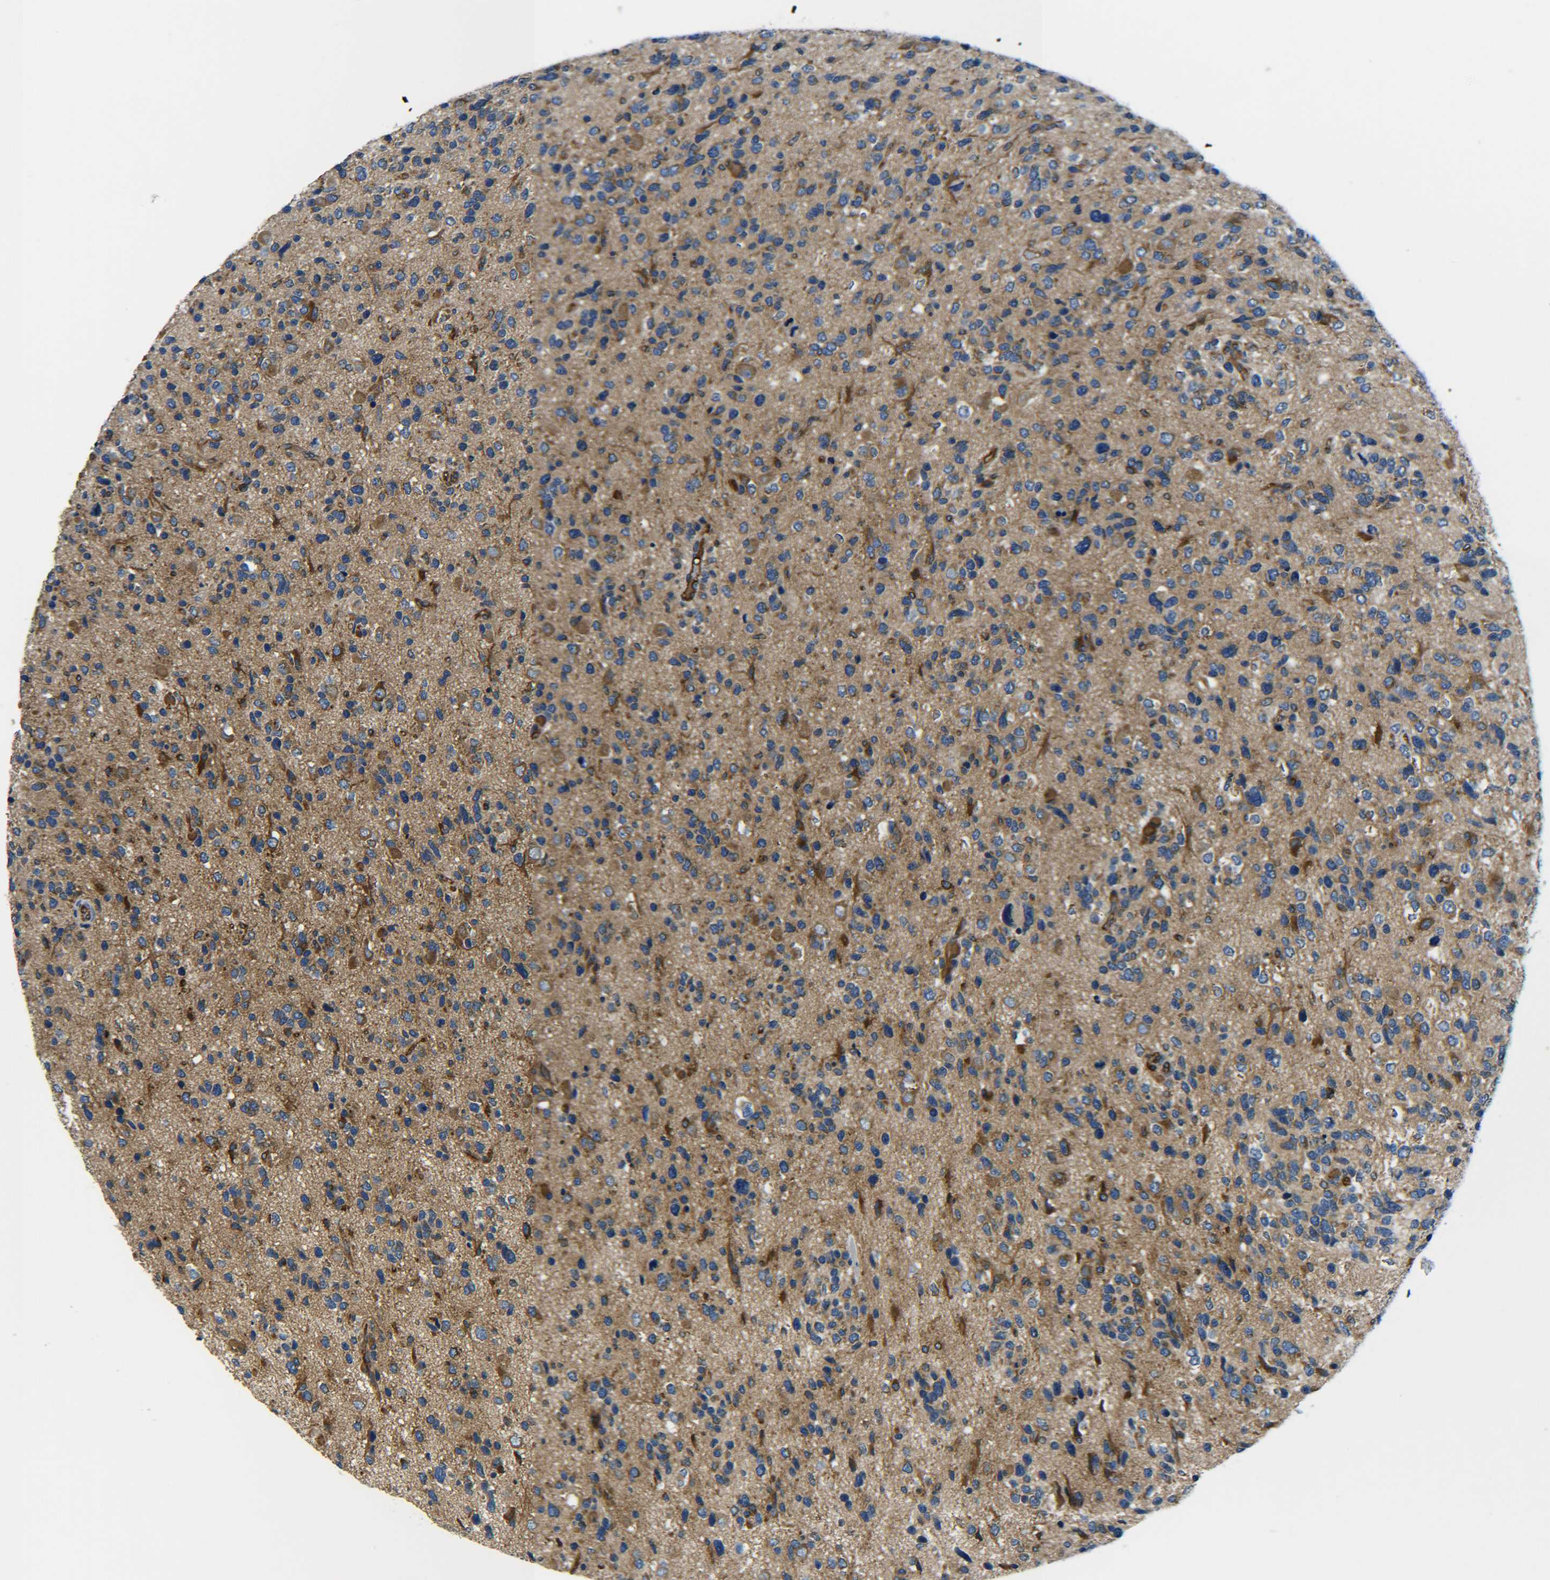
{"staining": {"intensity": "strong", "quantity": "<25%", "location": "cytoplasmic/membranous"}, "tissue": "glioma", "cell_type": "Tumor cells", "image_type": "cancer", "snomed": [{"axis": "morphology", "description": "Glioma, malignant, High grade"}, {"axis": "topography", "description": "Brain"}], "caption": "Strong cytoplasmic/membranous positivity is identified in approximately <25% of tumor cells in glioma. Ihc stains the protein in brown and the nuclei are stained blue.", "gene": "PREB", "patient": {"sex": "female", "age": 58}}